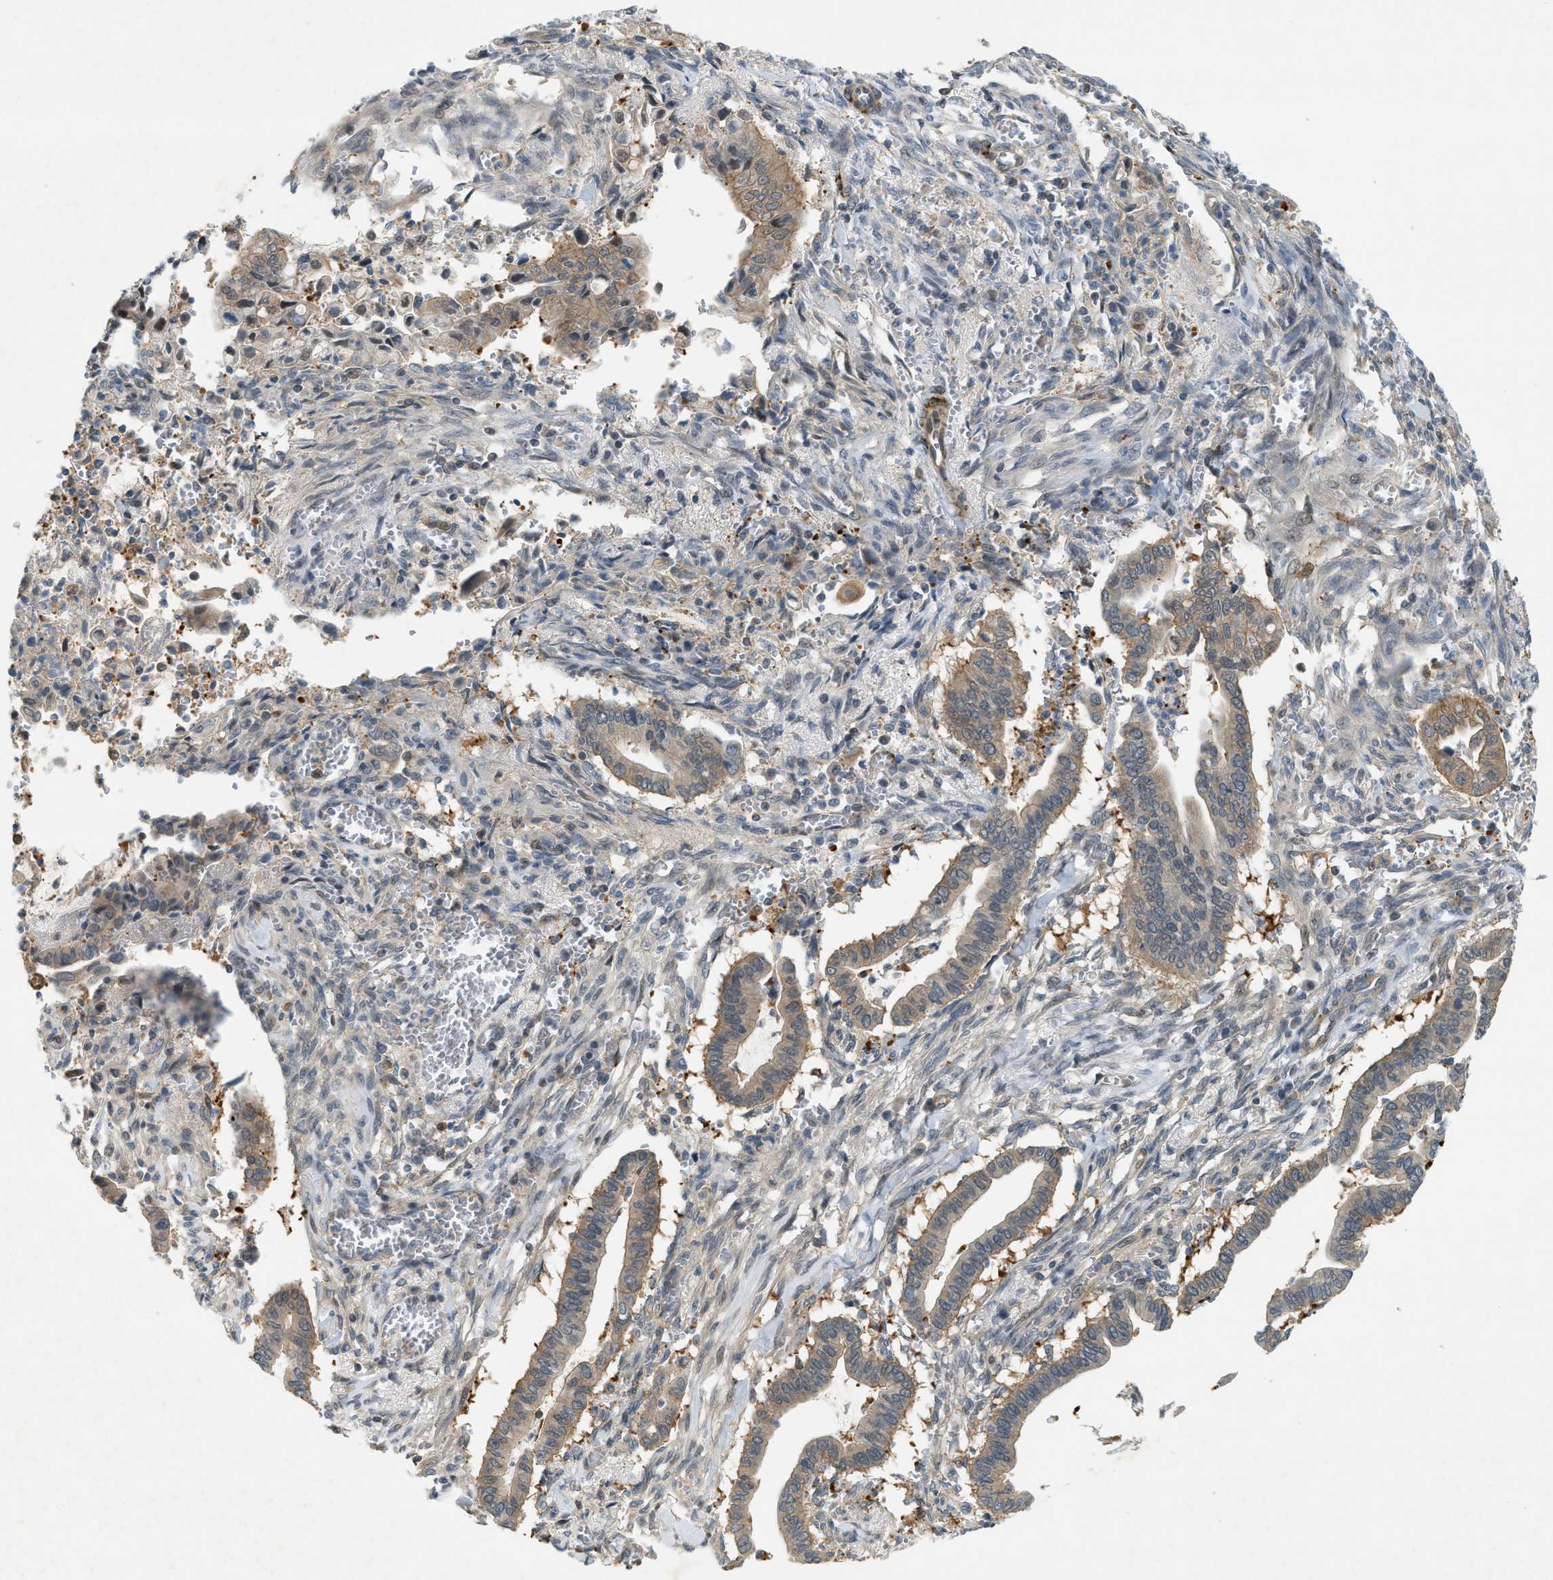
{"staining": {"intensity": "weak", "quantity": ">75%", "location": "cytoplasmic/membranous"}, "tissue": "cervical cancer", "cell_type": "Tumor cells", "image_type": "cancer", "snomed": [{"axis": "morphology", "description": "Adenocarcinoma, NOS"}, {"axis": "topography", "description": "Cervix"}], "caption": "The image shows a brown stain indicating the presence of a protein in the cytoplasmic/membranous of tumor cells in cervical cancer (adenocarcinoma). The staining was performed using DAB (3,3'-diaminobenzidine), with brown indicating positive protein expression. Nuclei are stained blue with hematoxylin.", "gene": "PDCL3", "patient": {"sex": "female", "age": 44}}